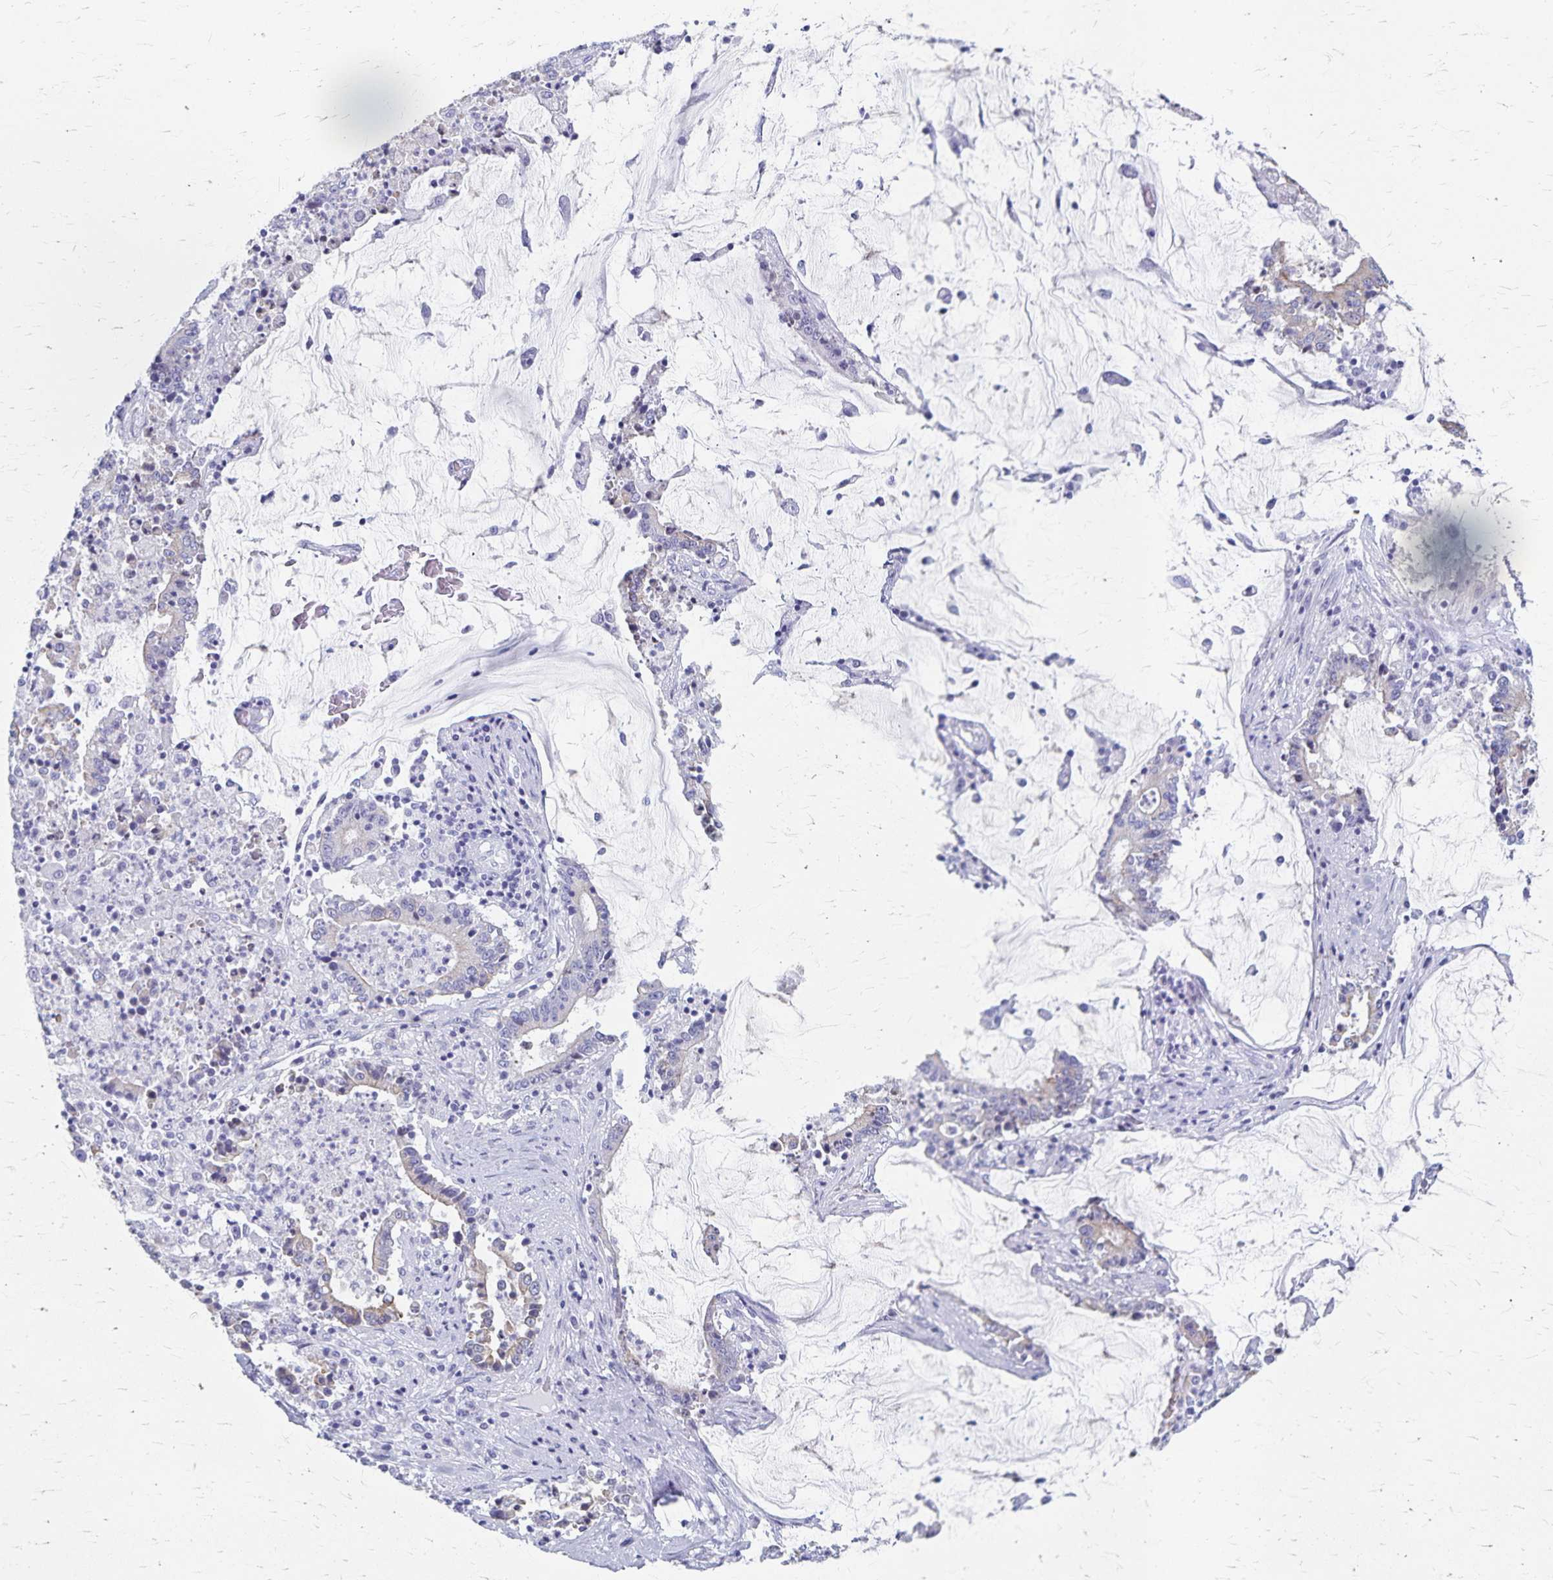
{"staining": {"intensity": "weak", "quantity": "<25%", "location": "cytoplasmic/membranous"}, "tissue": "stomach cancer", "cell_type": "Tumor cells", "image_type": "cancer", "snomed": [{"axis": "morphology", "description": "Adenocarcinoma, NOS"}, {"axis": "topography", "description": "Stomach, upper"}], "caption": "Human stomach adenocarcinoma stained for a protein using immunohistochemistry (IHC) exhibits no positivity in tumor cells.", "gene": "GPBAR1", "patient": {"sex": "male", "age": 68}}